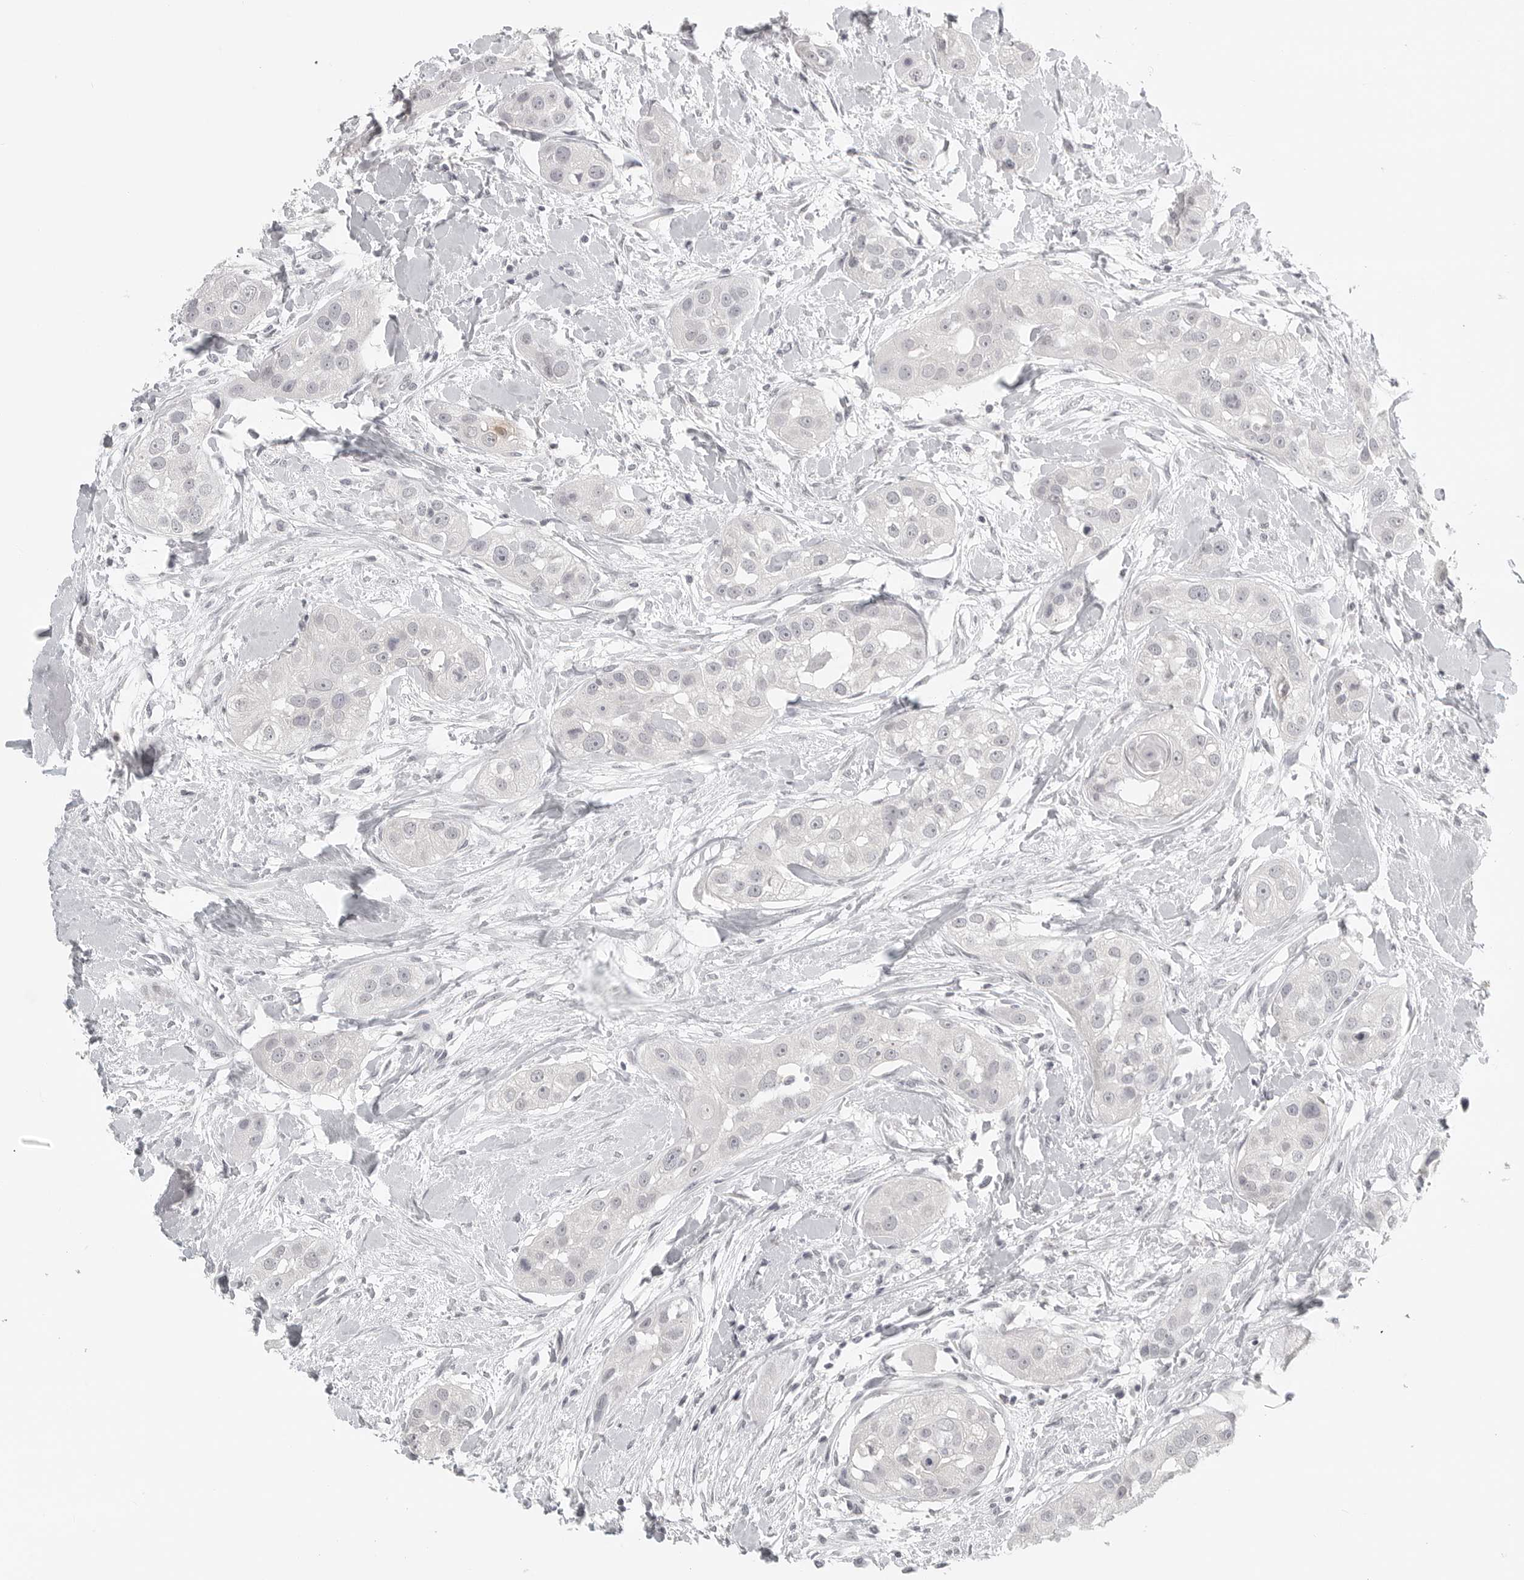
{"staining": {"intensity": "weak", "quantity": "<25%", "location": "nuclear"}, "tissue": "head and neck cancer", "cell_type": "Tumor cells", "image_type": "cancer", "snomed": [{"axis": "morphology", "description": "Normal tissue, NOS"}, {"axis": "morphology", "description": "Squamous cell carcinoma, NOS"}, {"axis": "topography", "description": "Skeletal muscle"}, {"axis": "topography", "description": "Head-Neck"}], "caption": "A micrograph of human squamous cell carcinoma (head and neck) is negative for staining in tumor cells. The staining is performed using DAB (3,3'-diaminobenzidine) brown chromogen with nuclei counter-stained in using hematoxylin.", "gene": "BPIFA1", "patient": {"sex": "male", "age": 51}}